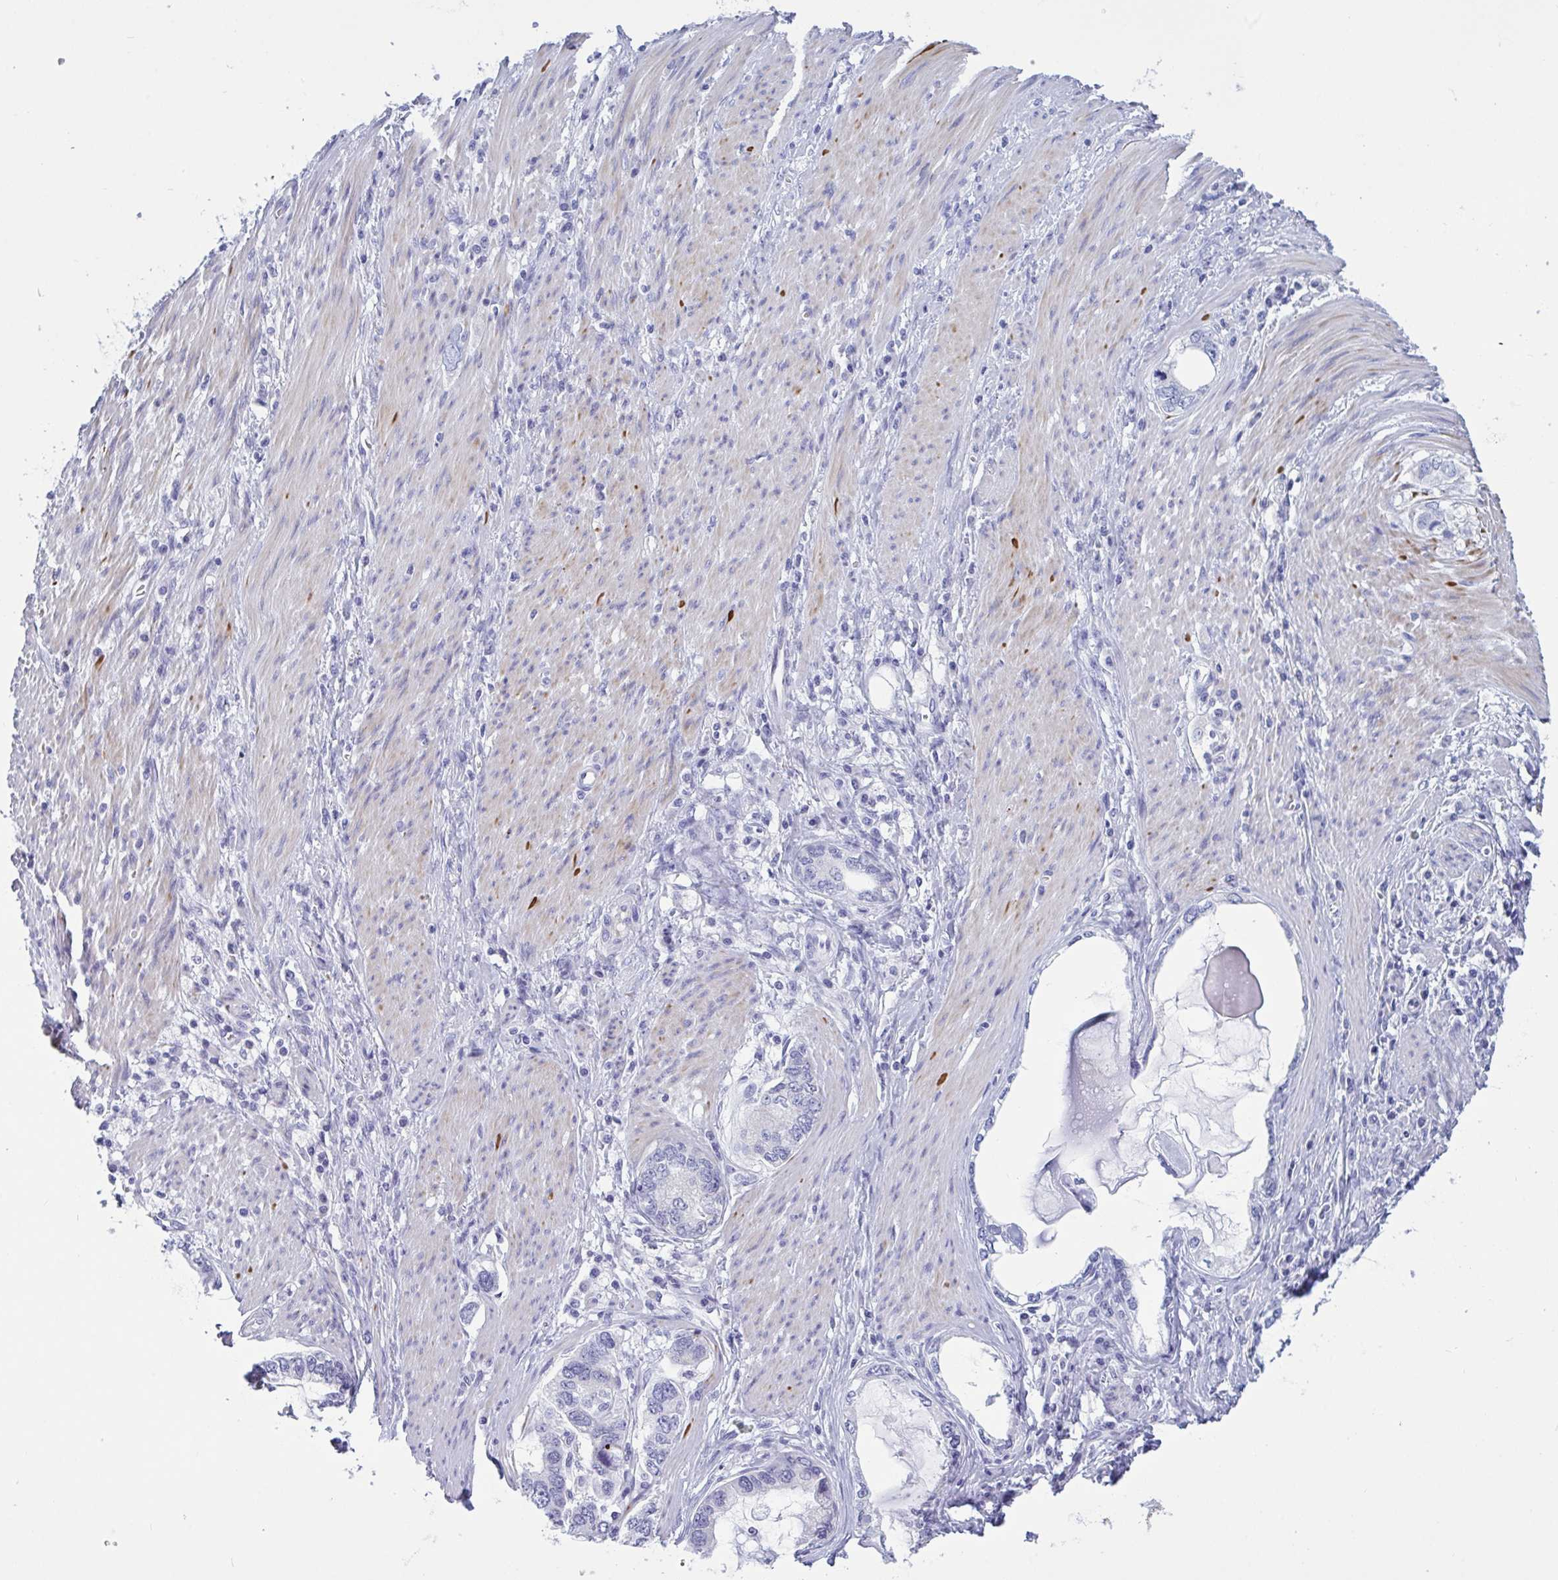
{"staining": {"intensity": "negative", "quantity": "none", "location": "none"}, "tissue": "stomach cancer", "cell_type": "Tumor cells", "image_type": "cancer", "snomed": [{"axis": "morphology", "description": "Adenocarcinoma, NOS"}, {"axis": "topography", "description": "Stomach, lower"}], "caption": "Tumor cells are negative for brown protein staining in stomach adenocarcinoma. Nuclei are stained in blue.", "gene": "OXLD1", "patient": {"sex": "female", "age": 93}}